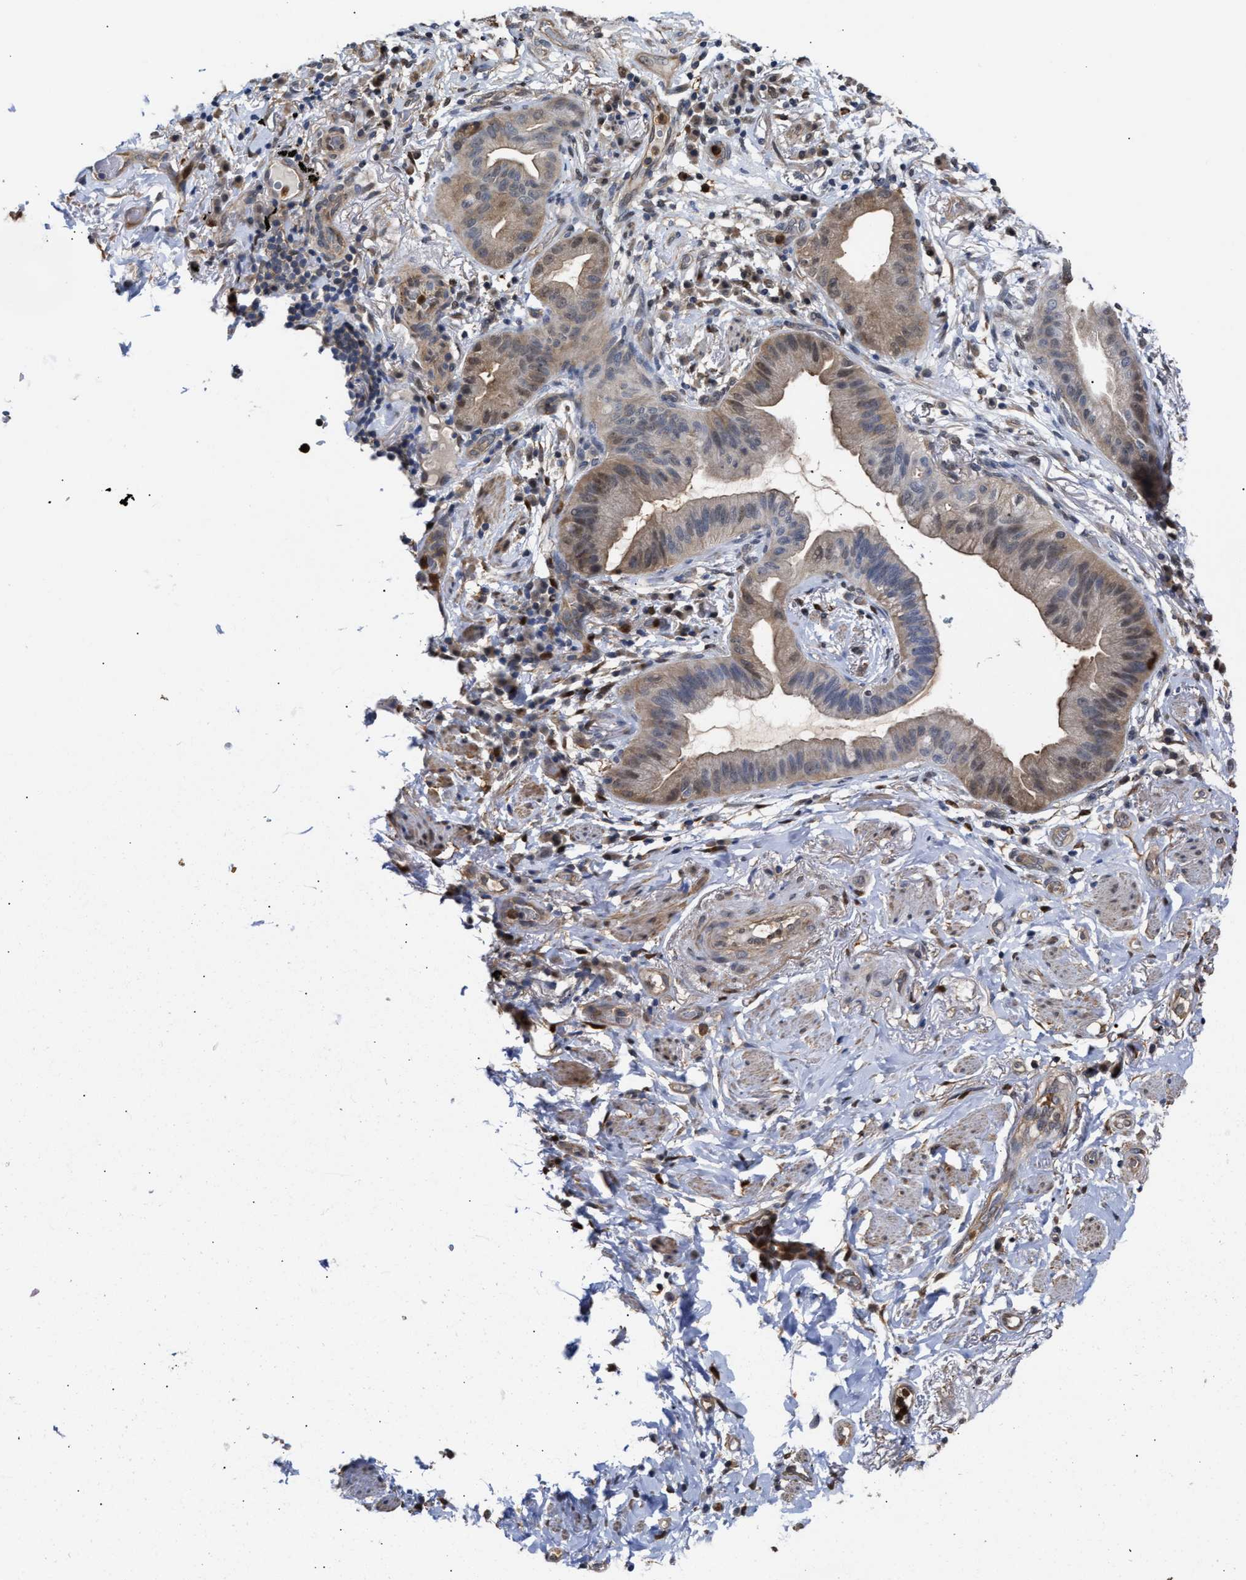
{"staining": {"intensity": "moderate", "quantity": "25%-75%", "location": "cytoplasmic/membranous"}, "tissue": "lung cancer", "cell_type": "Tumor cells", "image_type": "cancer", "snomed": [{"axis": "morphology", "description": "Normal tissue, NOS"}, {"axis": "morphology", "description": "Adenocarcinoma, NOS"}, {"axis": "topography", "description": "Bronchus"}, {"axis": "topography", "description": "Lung"}], "caption": "Protein staining of lung cancer (adenocarcinoma) tissue displays moderate cytoplasmic/membranous staining in about 25%-75% of tumor cells.", "gene": "KLHDC1", "patient": {"sex": "female", "age": 70}}